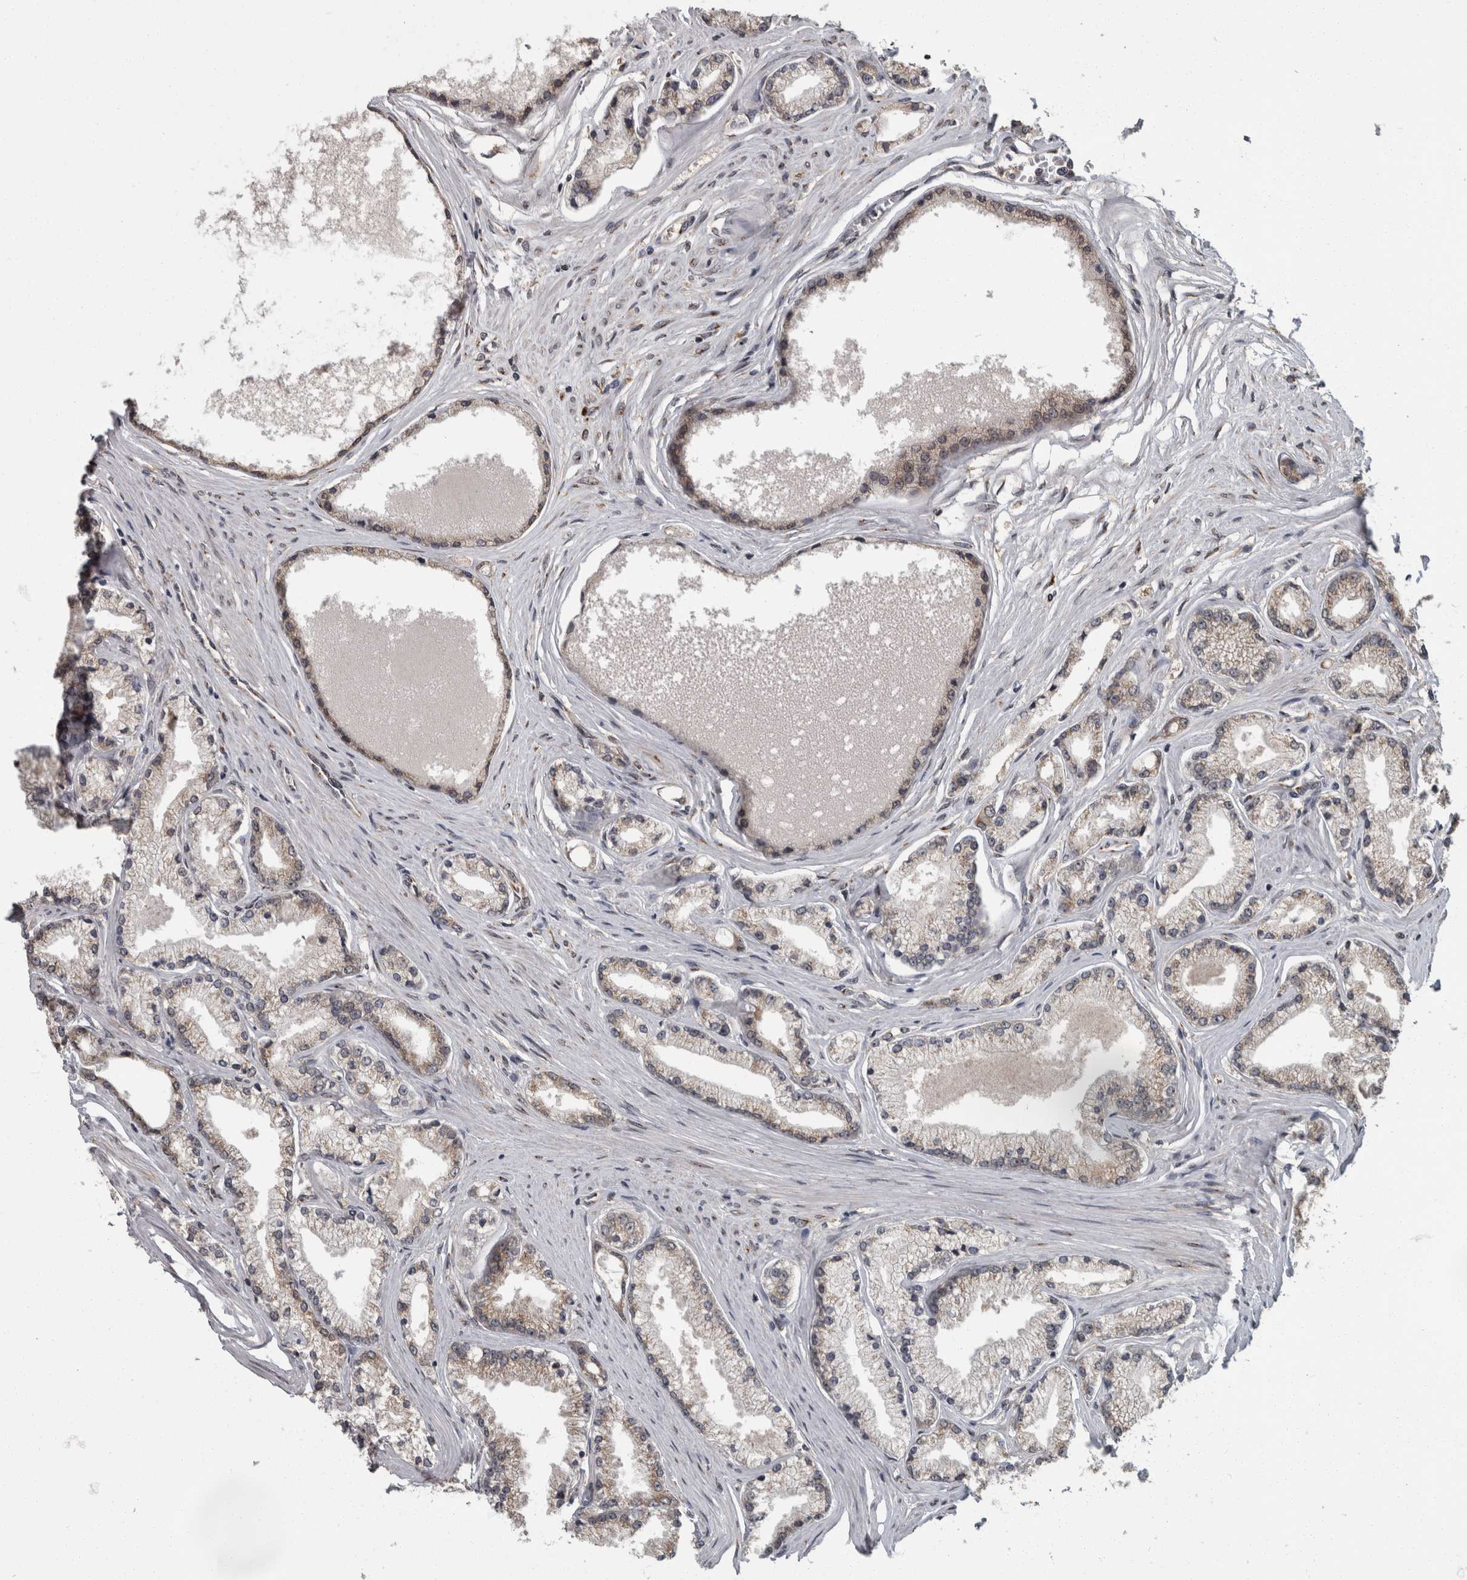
{"staining": {"intensity": "moderate", "quantity": "25%-75%", "location": "cytoplasmic/membranous"}, "tissue": "prostate cancer", "cell_type": "Tumor cells", "image_type": "cancer", "snomed": [{"axis": "morphology", "description": "Adenocarcinoma, High grade"}, {"axis": "topography", "description": "Prostate"}], "caption": "Brown immunohistochemical staining in human high-grade adenocarcinoma (prostate) reveals moderate cytoplasmic/membranous expression in about 25%-75% of tumor cells.", "gene": "LMAN2L", "patient": {"sex": "male", "age": 71}}